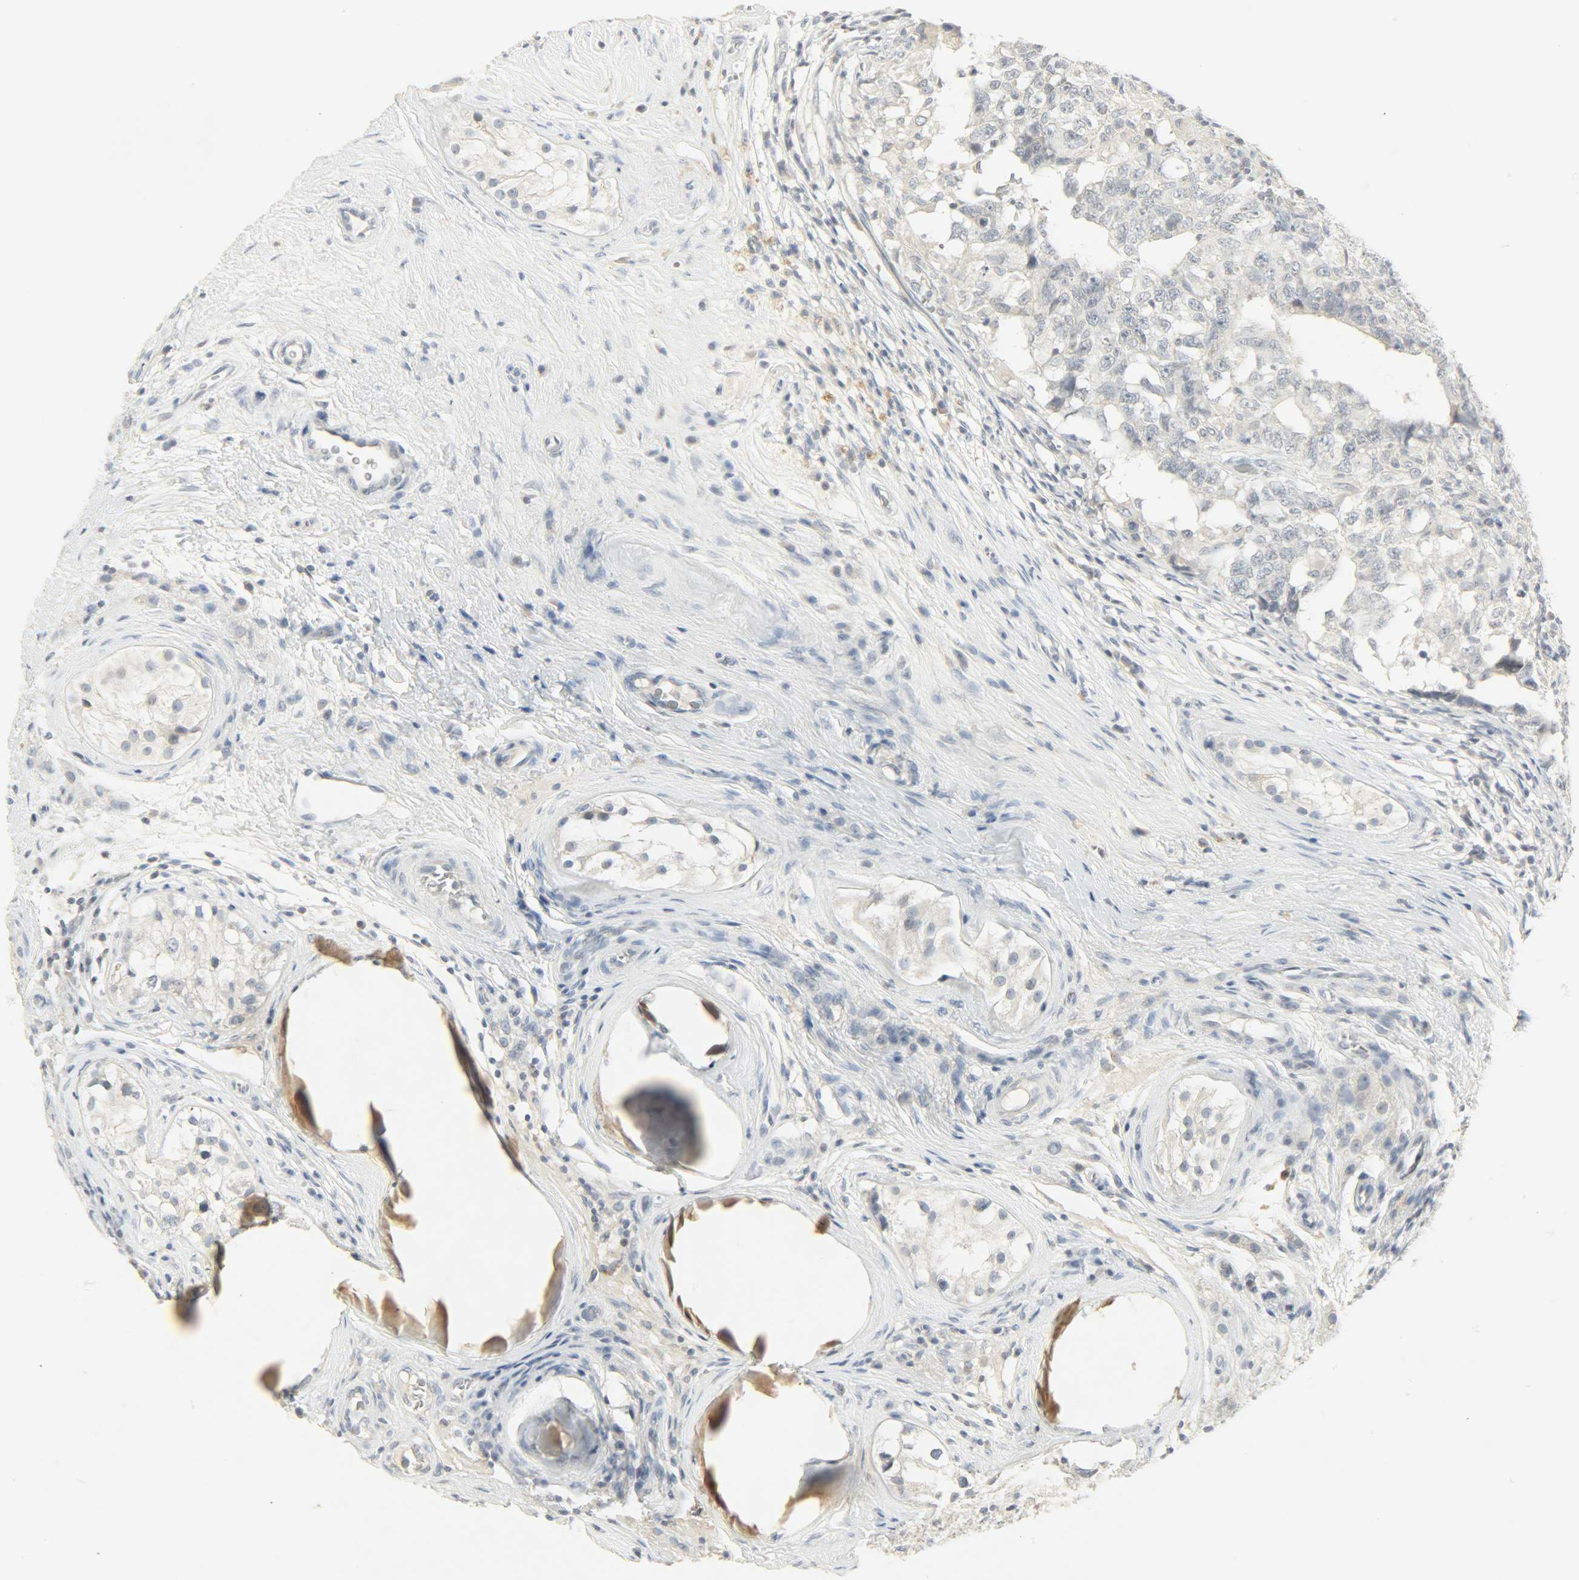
{"staining": {"intensity": "weak", "quantity": "<25%", "location": "cytoplasmic/membranous"}, "tissue": "testis cancer", "cell_type": "Tumor cells", "image_type": "cancer", "snomed": [{"axis": "morphology", "description": "Carcinoma, Embryonal, NOS"}, {"axis": "topography", "description": "Testis"}], "caption": "Protein analysis of testis cancer demonstrates no significant positivity in tumor cells. (DAB immunohistochemistry (IHC) visualized using brightfield microscopy, high magnification).", "gene": "CAMK4", "patient": {"sex": "male", "age": 21}}